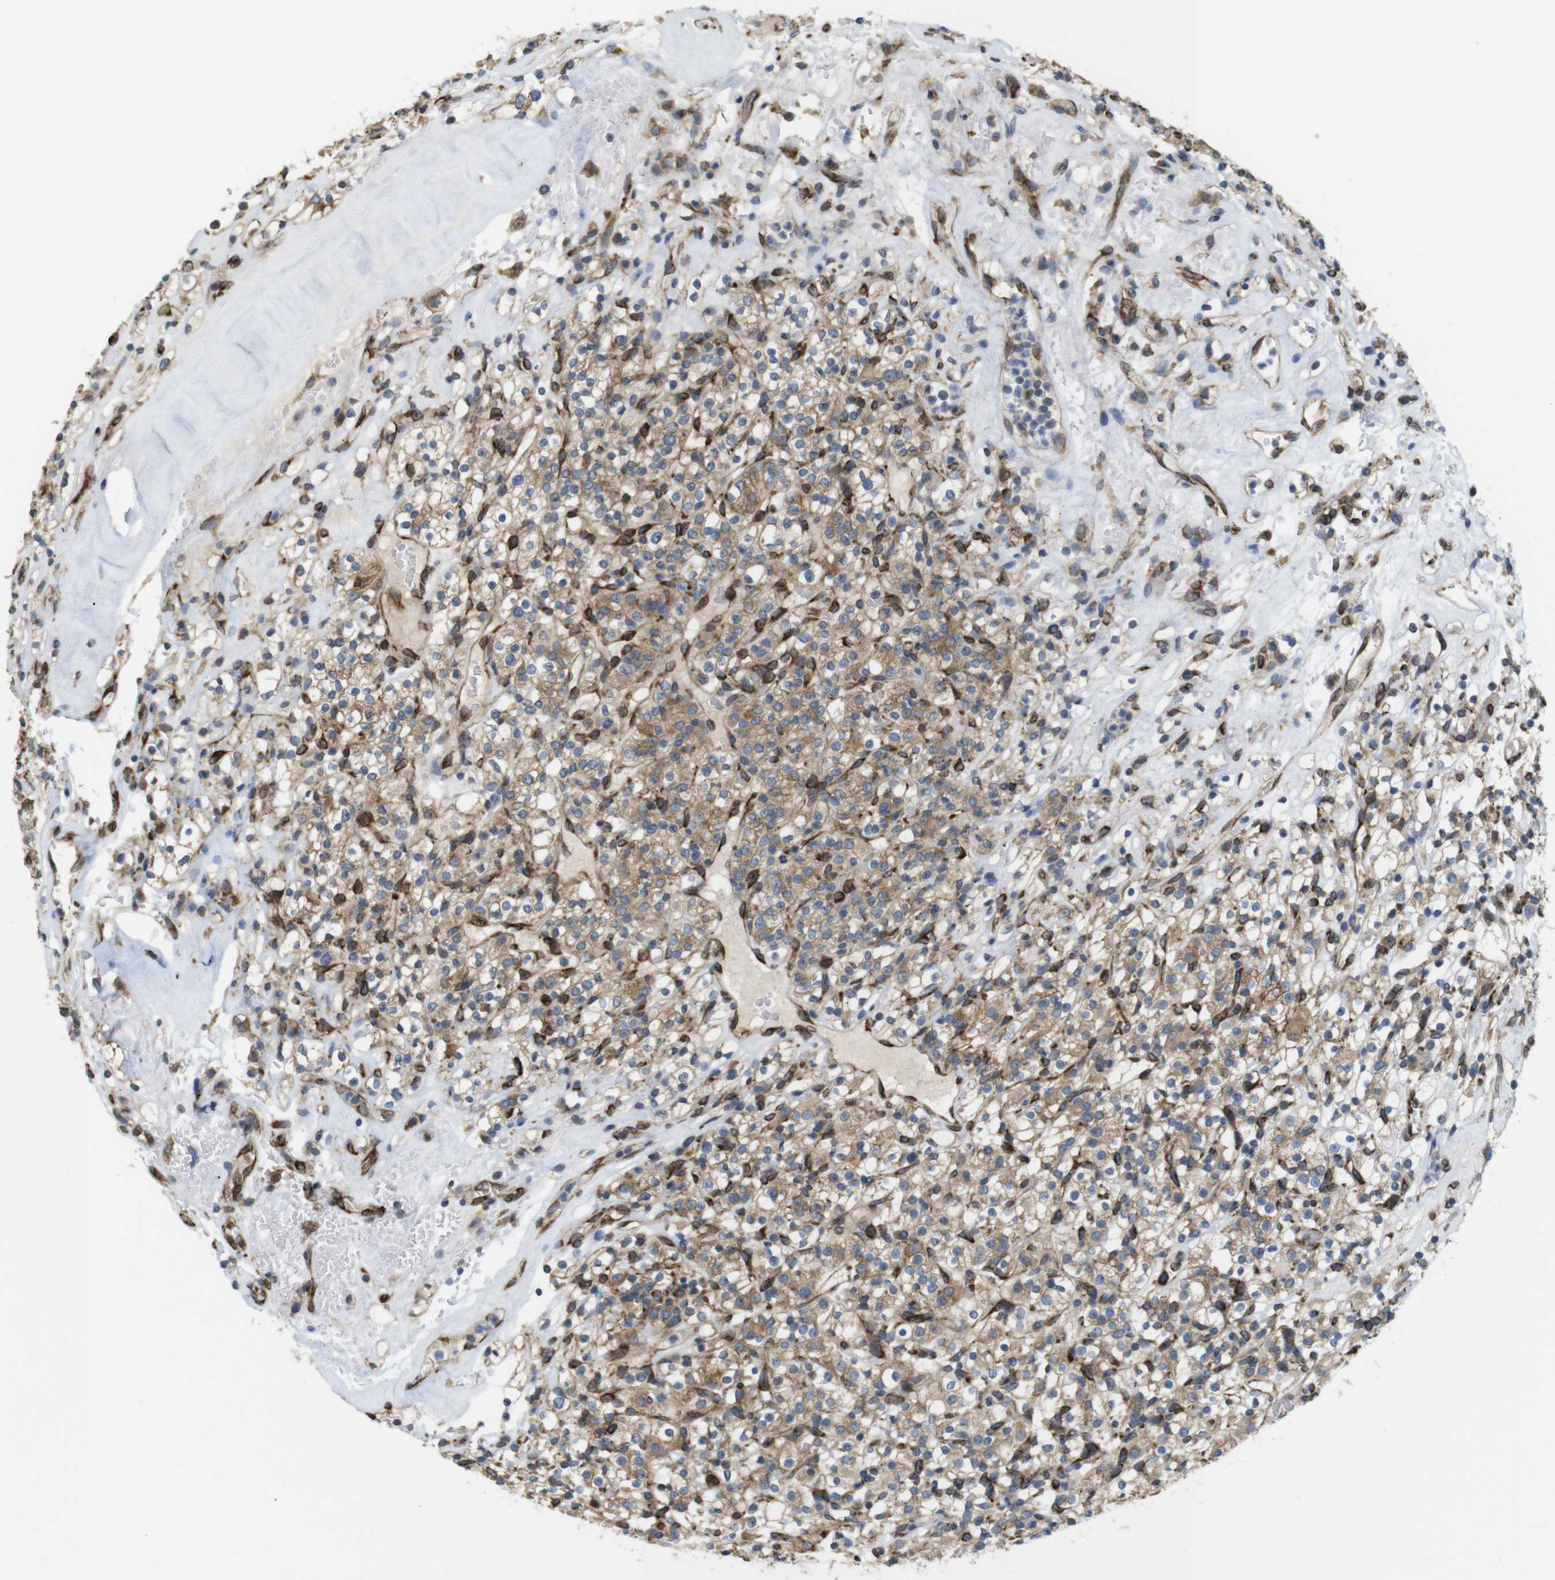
{"staining": {"intensity": "moderate", "quantity": ">75%", "location": "cytoplasmic/membranous"}, "tissue": "renal cancer", "cell_type": "Tumor cells", "image_type": "cancer", "snomed": [{"axis": "morphology", "description": "Normal tissue, NOS"}, {"axis": "morphology", "description": "Adenocarcinoma, NOS"}, {"axis": "topography", "description": "Kidney"}], "caption": "Renal cancer (adenocarcinoma) stained with a protein marker reveals moderate staining in tumor cells.", "gene": "PCNX2", "patient": {"sex": "female", "age": 72}}